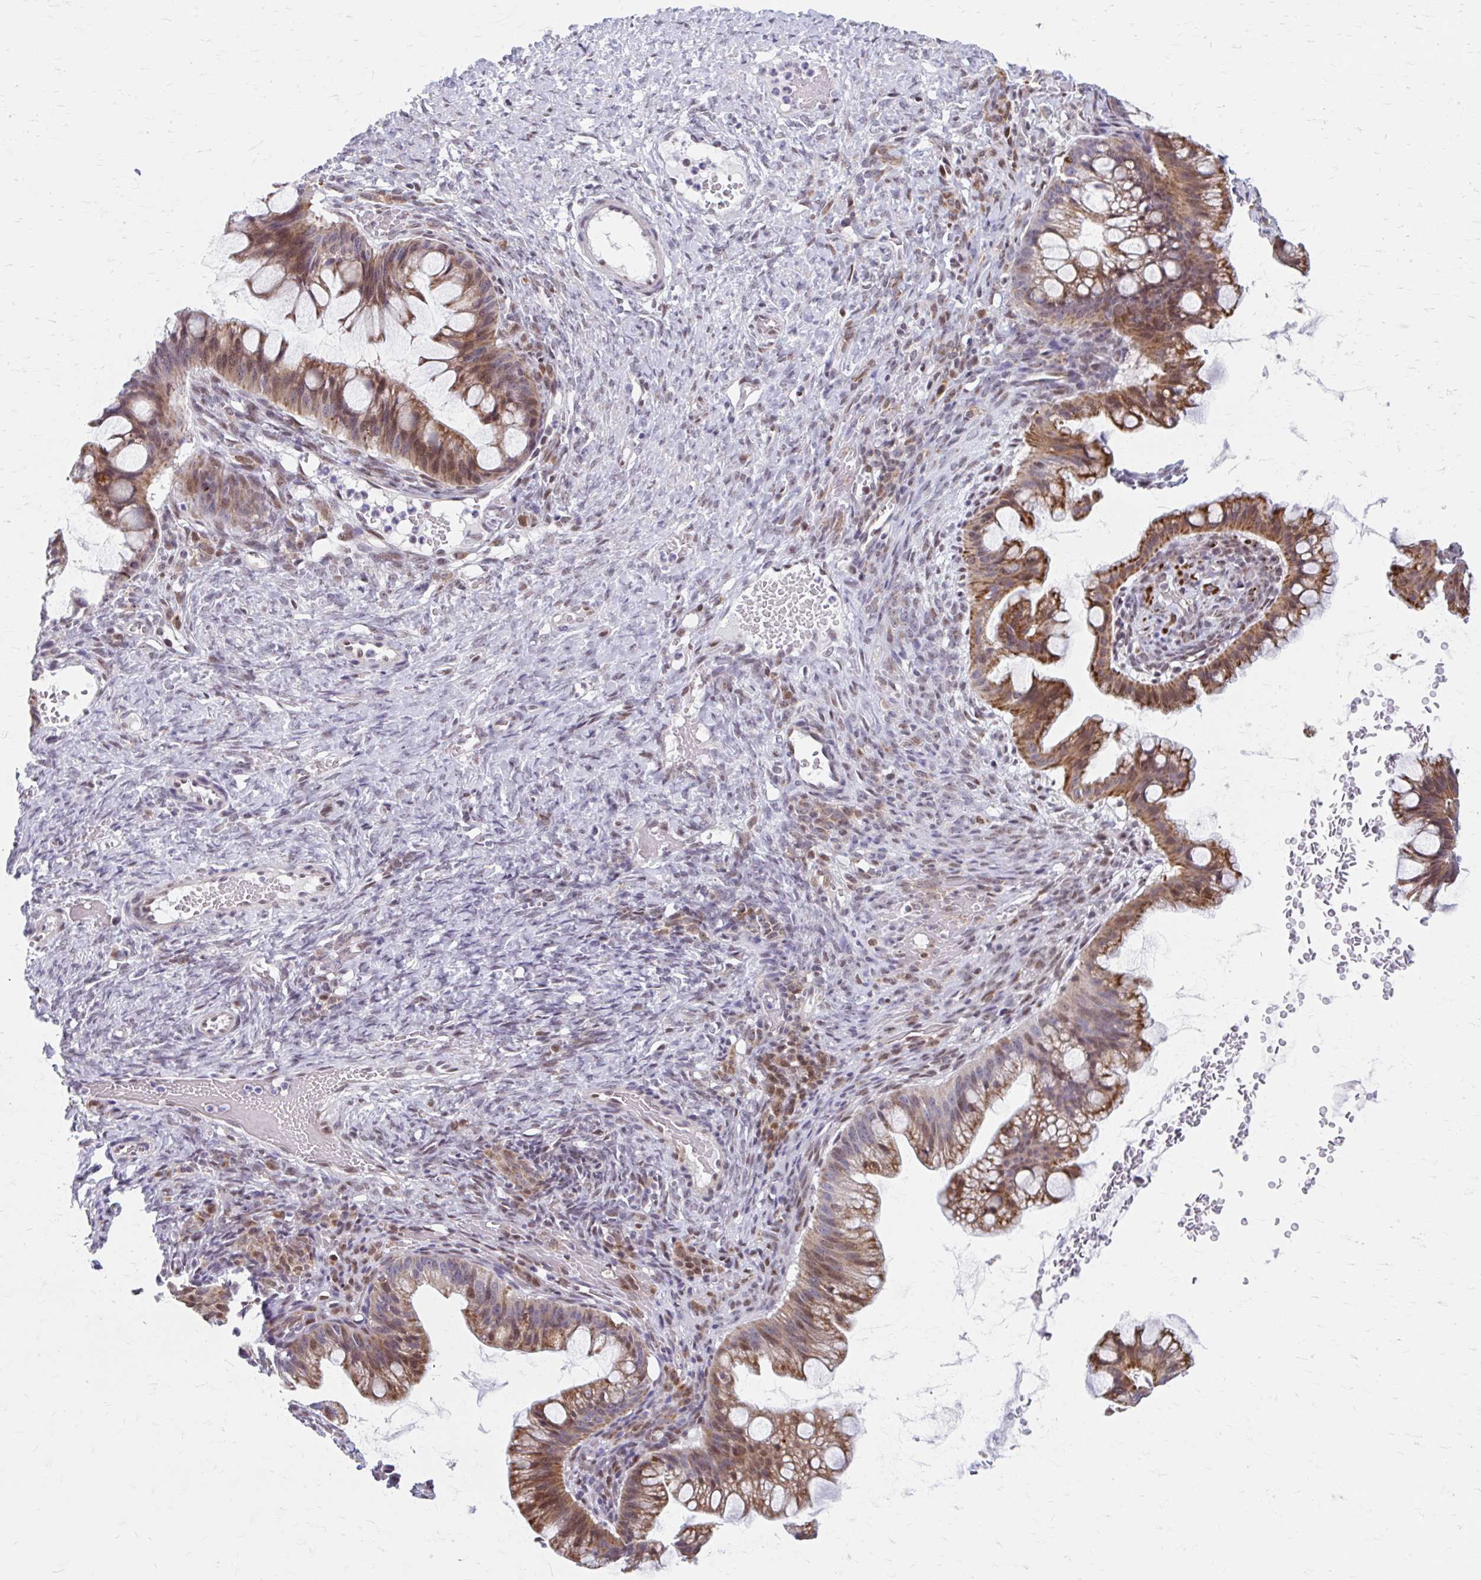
{"staining": {"intensity": "moderate", "quantity": ">75%", "location": "cytoplasmic/membranous,nuclear"}, "tissue": "ovarian cancer", "cell_type": "Tumor cells", "image_type": "cancer", "snomed": [{"axis": "morphology", "description": "Cystadenocarcinoma, mucinous, NOS"}, {"axis": "topography", "description": "Ovary"}], "caption": "This photomicrograph demonstrates immunohistochemistry (IHC) staining of human ovarian cancer, with medium moderate cytoplasmic/membranous and nuclear expression in approximately >75% of tumor cells.", "gene": "BEAN1", "patient": {"sex": "female", "age": 73}}